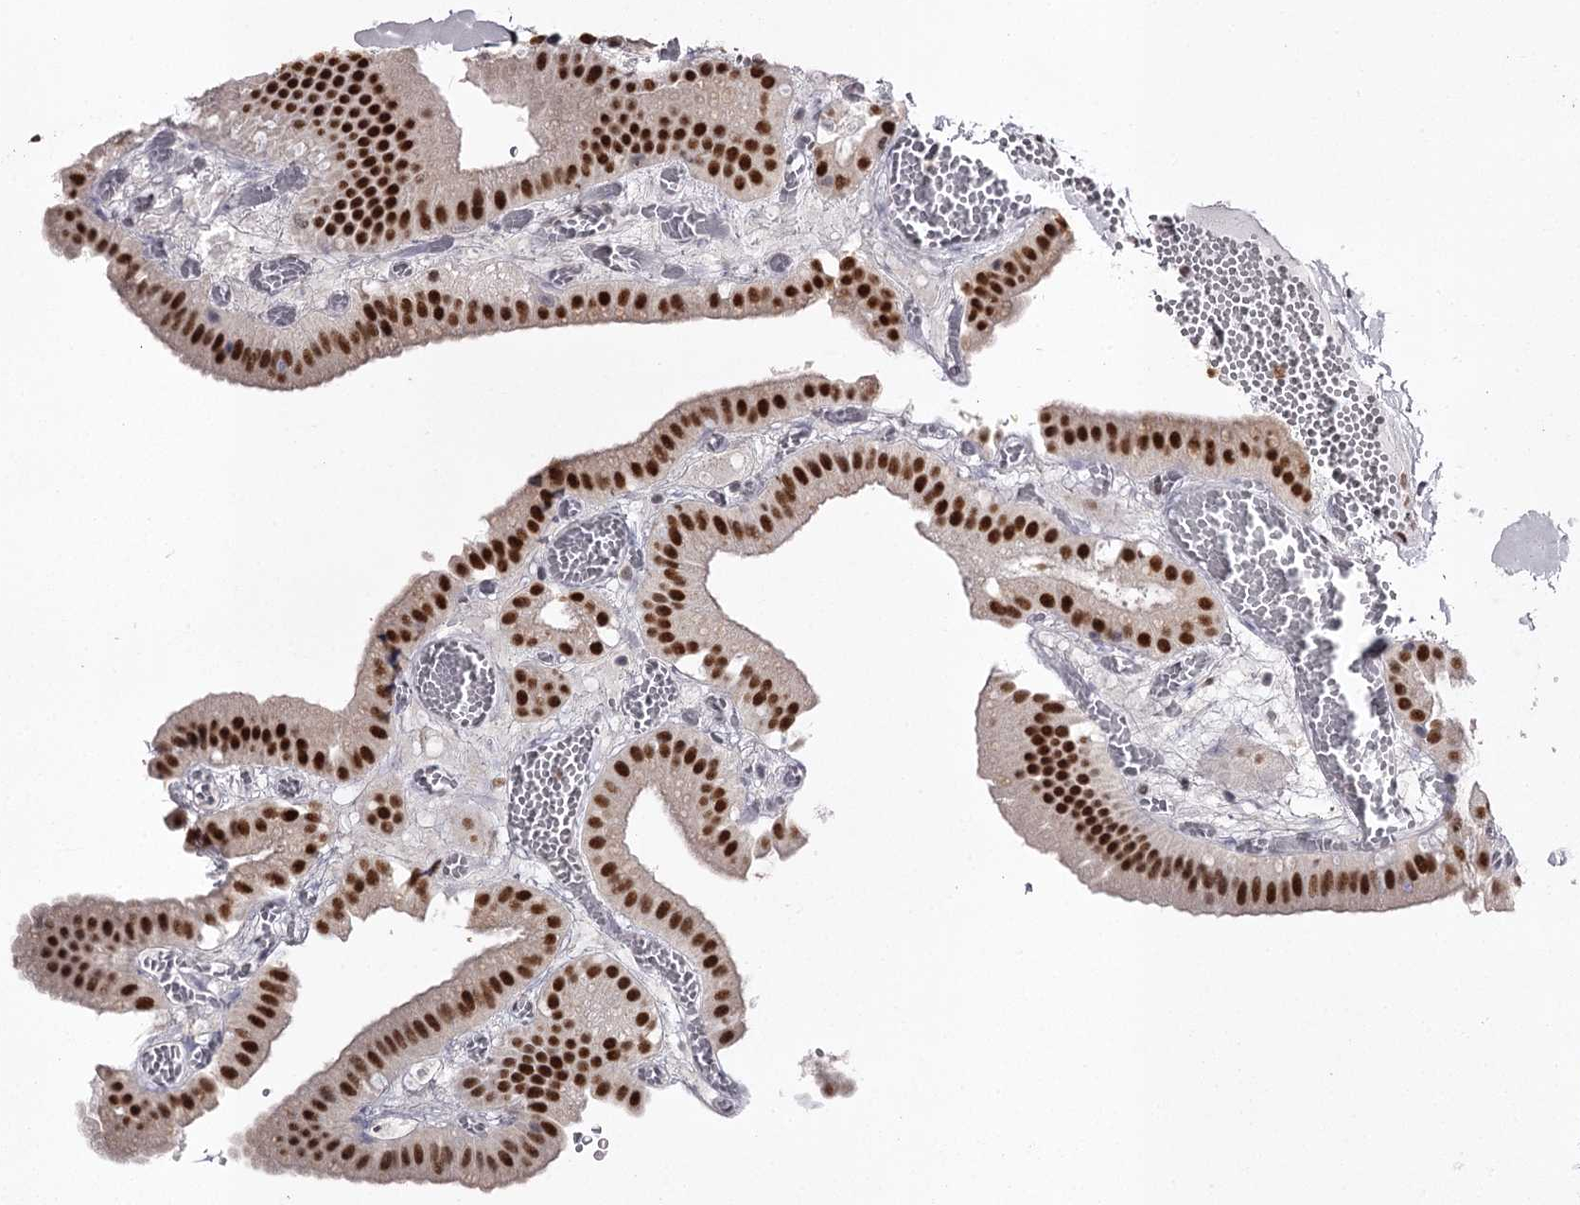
{"staining": {"intensity": "strong", "quantity": ">75%", "location": "nuclear"}, "tissue": "gallbladder", "cell_type": "Glandular cells", "image_type": "normal", "snomed": [{"axis": "morphology", "description": "Normal tissue, NOS"}, {"axis": "topography", "description": "Gallbladder"}], "caption": "Immunohistochemical staining of benign gallbladder displays high levels of strong nuclear expression in about >75% of glandular cells.", "gene": "PSPC1", "patient": {"sex": "female", "age": 64}}